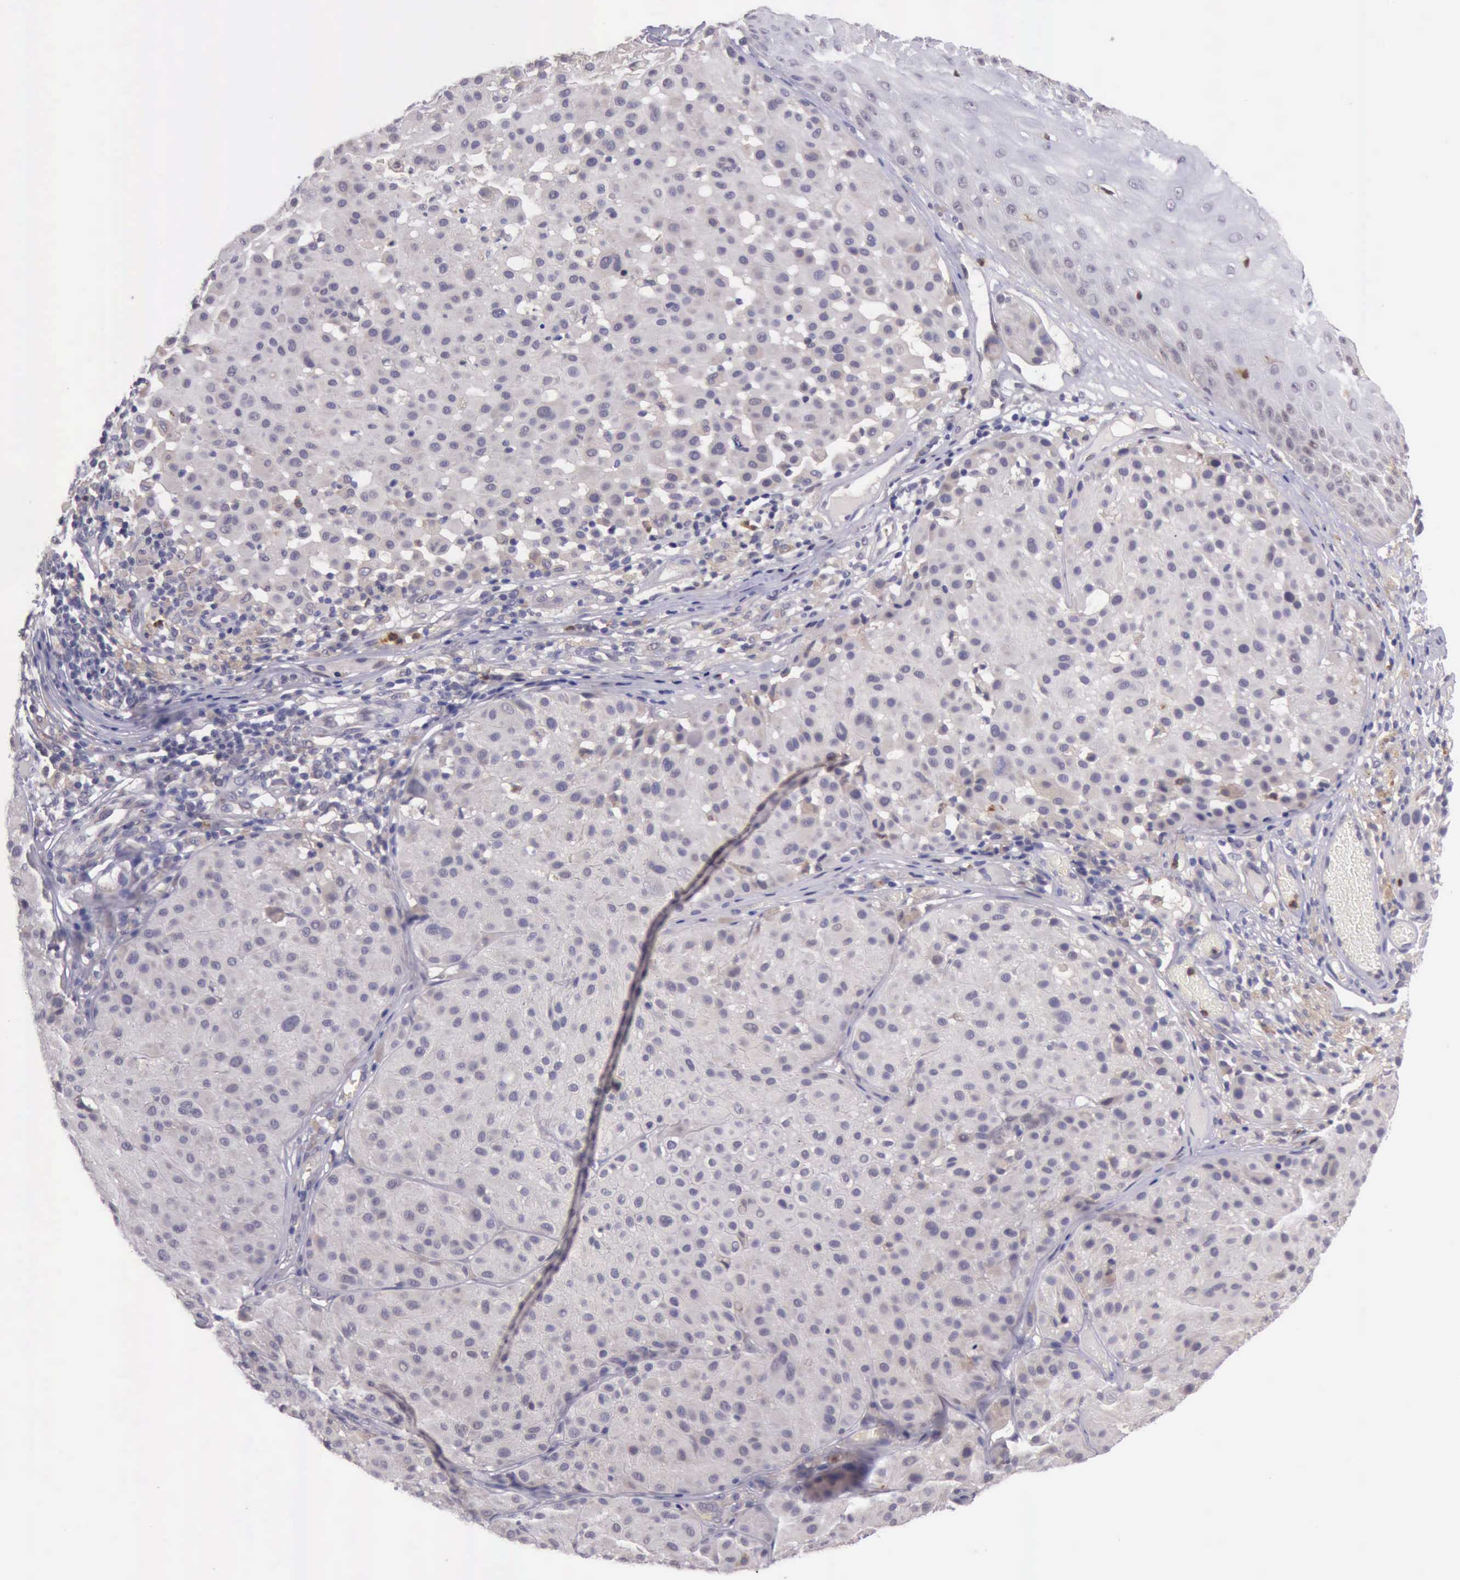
{"staining": {"intensity": "weak", "quantity": ">75%", "location": "cytoplasmic/membranous"}, "tissue": "melanoma", "cell_type": "Tumor cells", "image_type": "cancer", "snomed": [{"axis": "morphology", "description": "Malignant melanoma, NOS"}, {"axis": "topography", "description": "Skin"}], "caption": "Malignant melanoma stained with a brown dye reveals weak cytoplasmic/membranous positive expression in about >75% of tumor cells.", "gene": "PLEK2", "patient": {"sex": "male", "age": 36}}